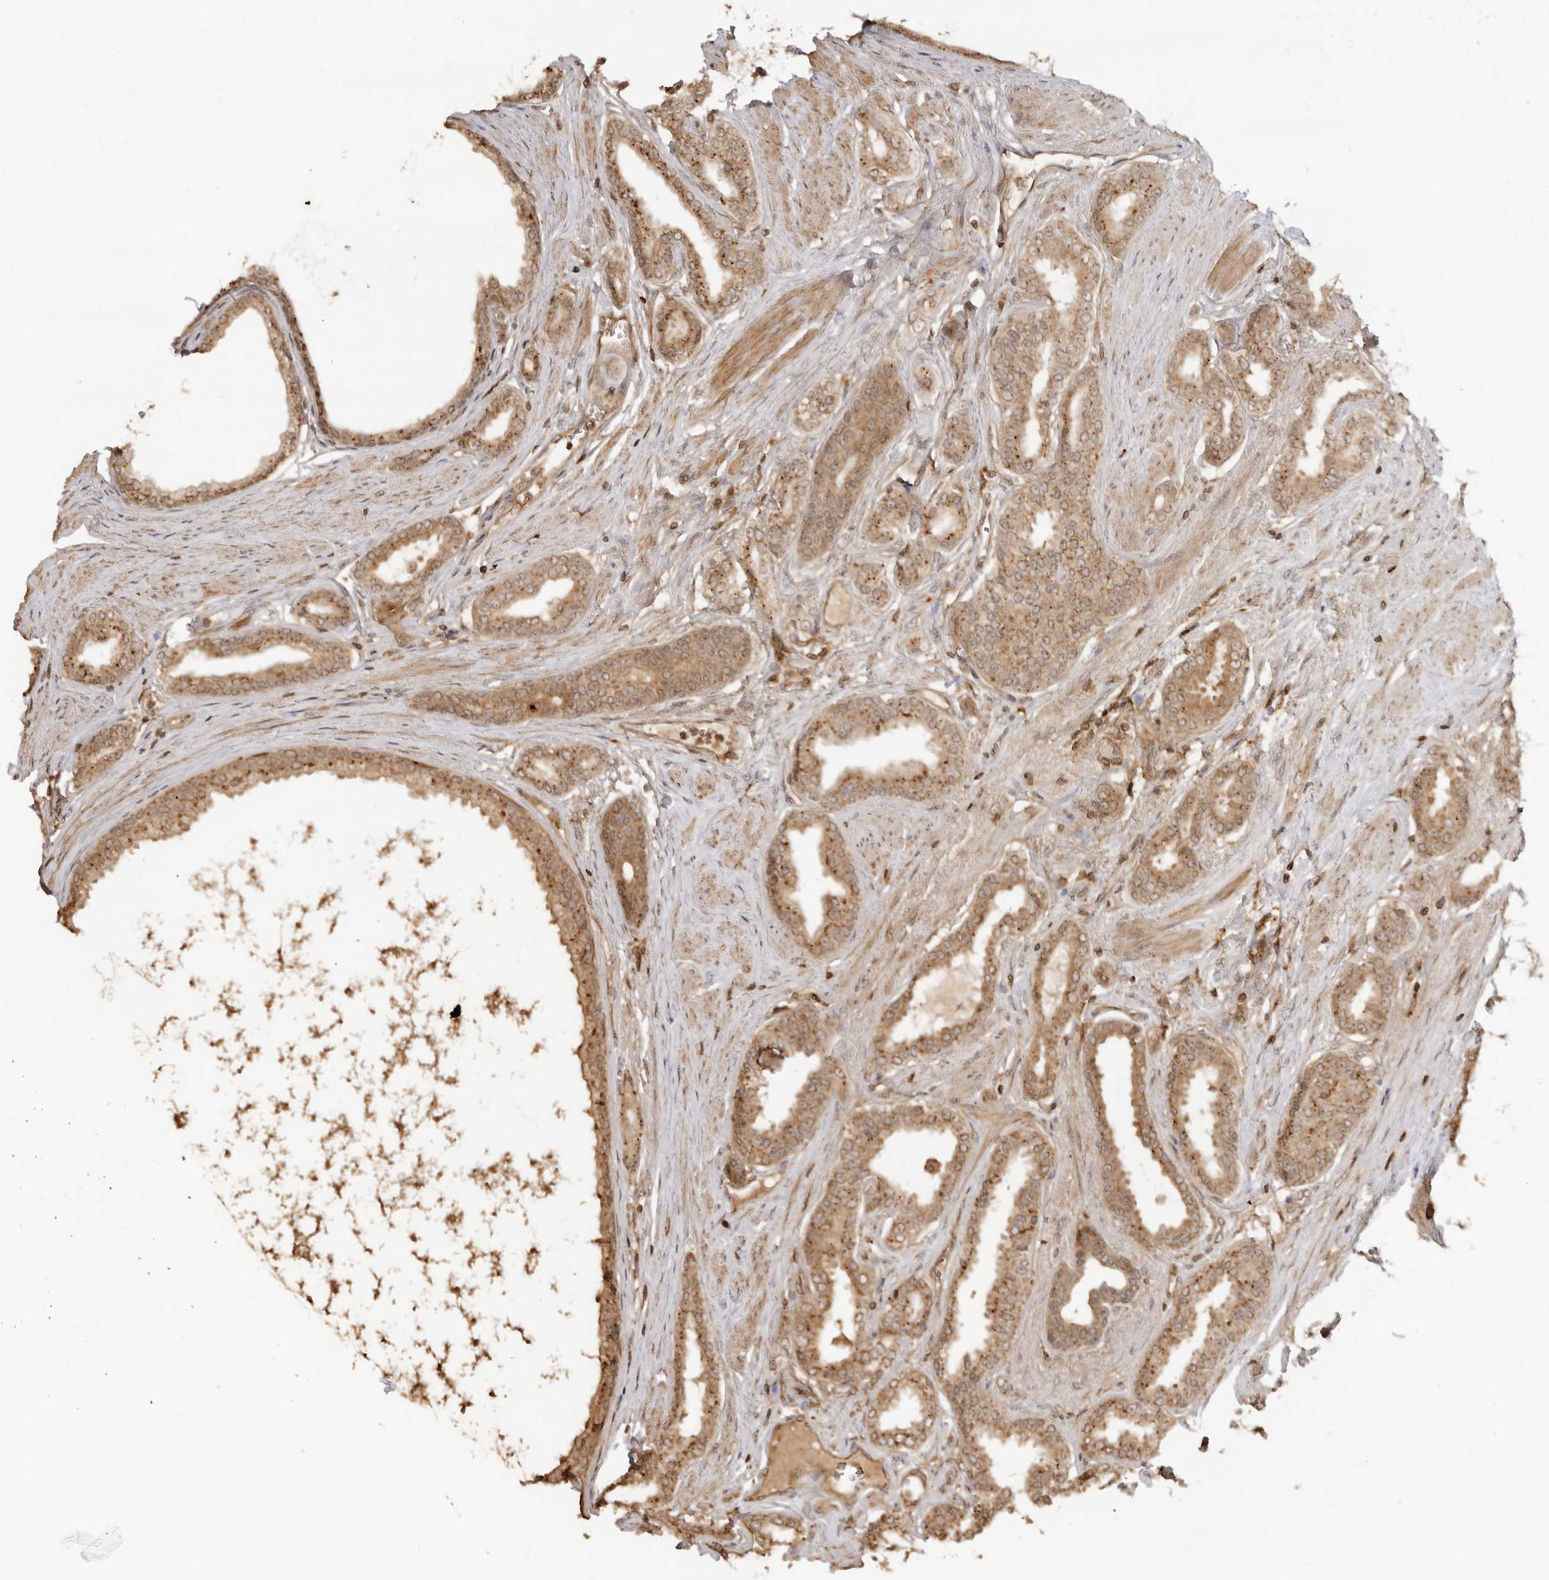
{"staining": {"intensity": "moderate", "quantity": ">75%", "location": "cytoplasmic/membranous"}, "tissue": "prostate cancer", "cell_type": "Tumor cells", "image_type": "cancer", "snomed": [{"axis": "morphology", "description": "Adenocarcinoma, Low grade"}, {"axis": "topography", "description": "Prostate"}], "caption": "An immunohistochemistry (IHC) histopathology image of neoplastic tissue is shown. Protein staining in brown labels moderate cytoplasmic/membranous positivity in prostate adenocarcinoma (low-grade) within tumor cells. The staining is performed using DAB brown chromogen to label protein expression. The nuclei are counter-stained blue using hematoxylin.", "gene": "IKBKE", "patient": {"sex": "male", "age": 63}}